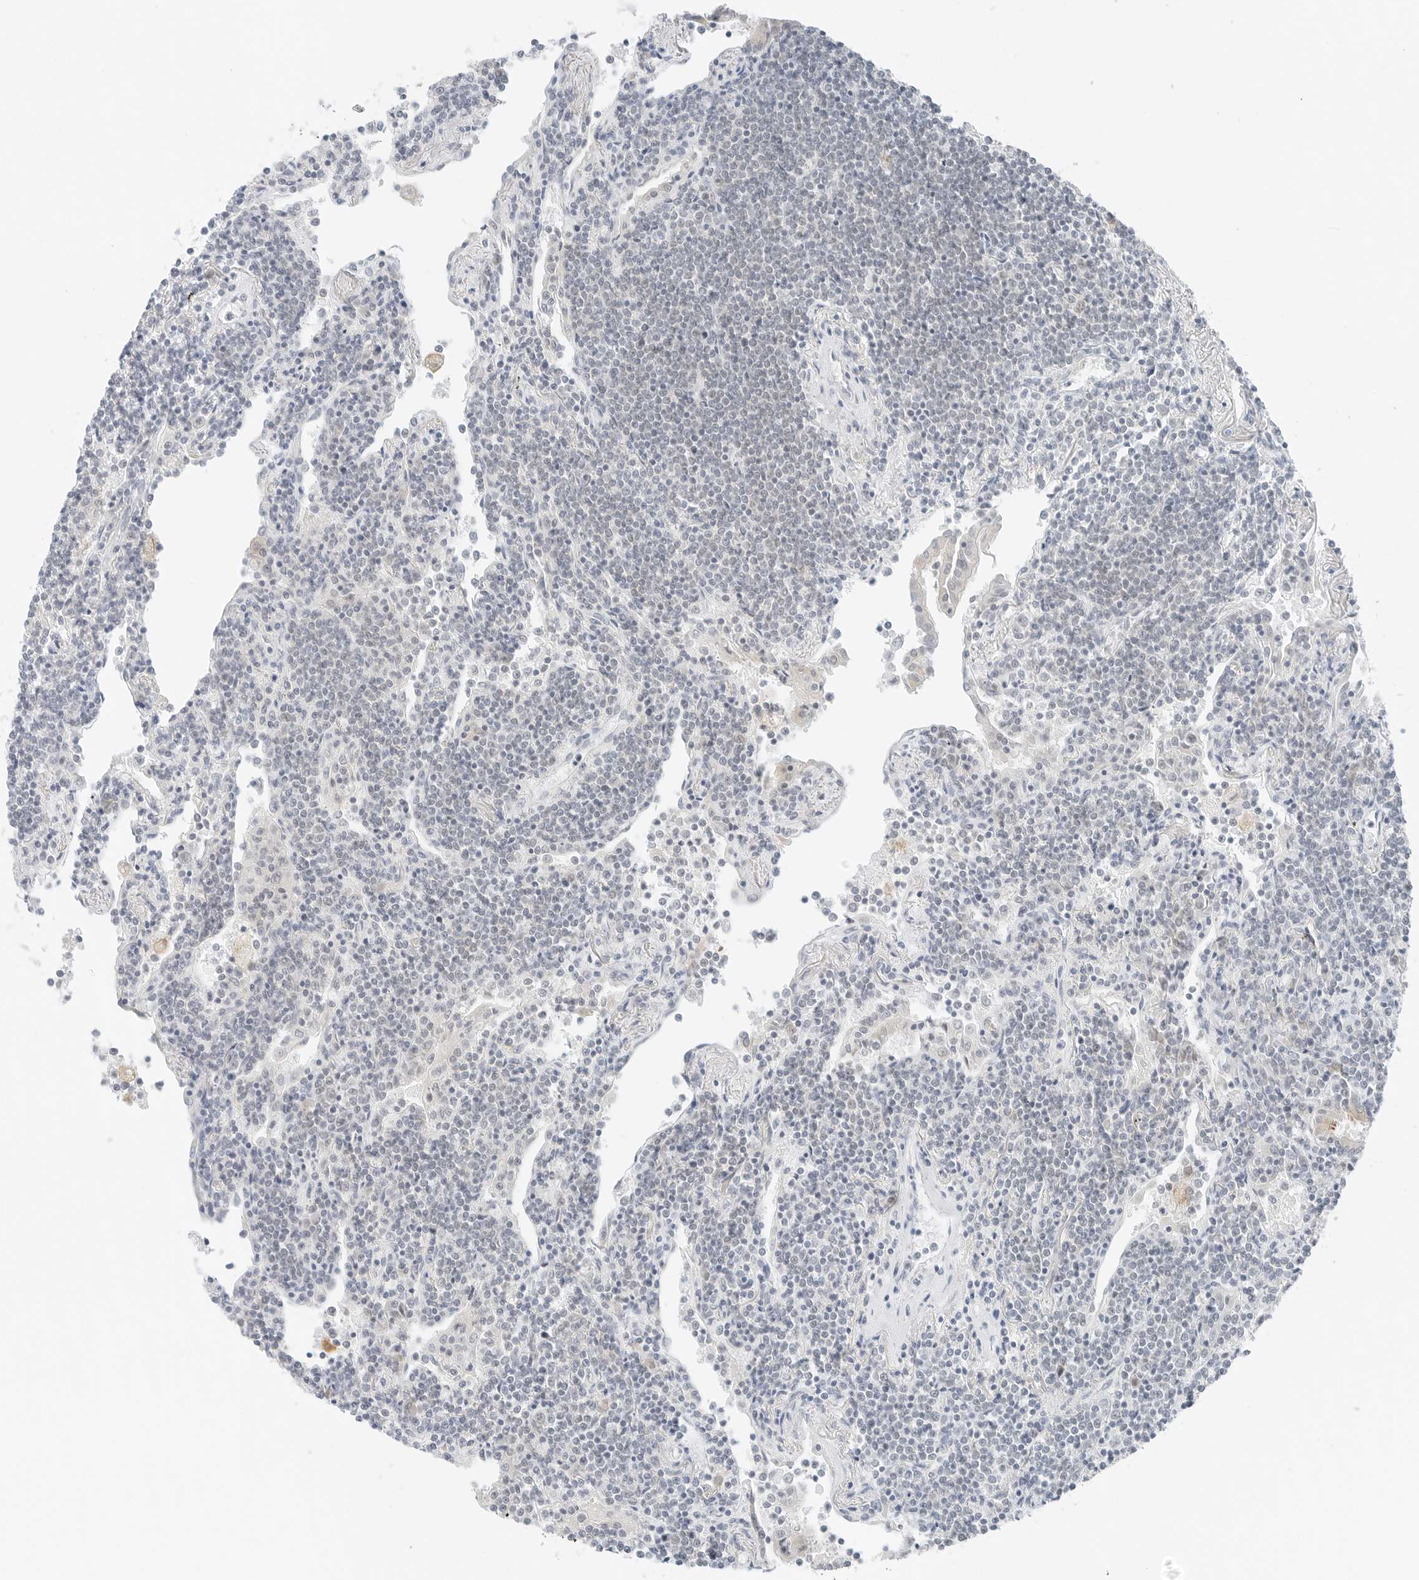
{"staining": {"intensity": "negative", "quantity": "none", "location": "none"}, "tissue": "lymphoma", "cell_type": "Tumor cells", "image_type": "cancer", "snomed": [{"axis": "morphology", "description": "Malignant lymphoma, non-Hodgkin's type, Low grade"}, {"axis": "topography", "description": "Lung"}], "caption": "A histopathology image of human low-grade malignant lymphoma, non-Hodgkin's type is negative for staining in tumor cells. (DAB (3,3'-diaminobenzidine) IHC, high magnification).", "gene": "CCSAP", "patient": {"sex": "female", "age": 71}}